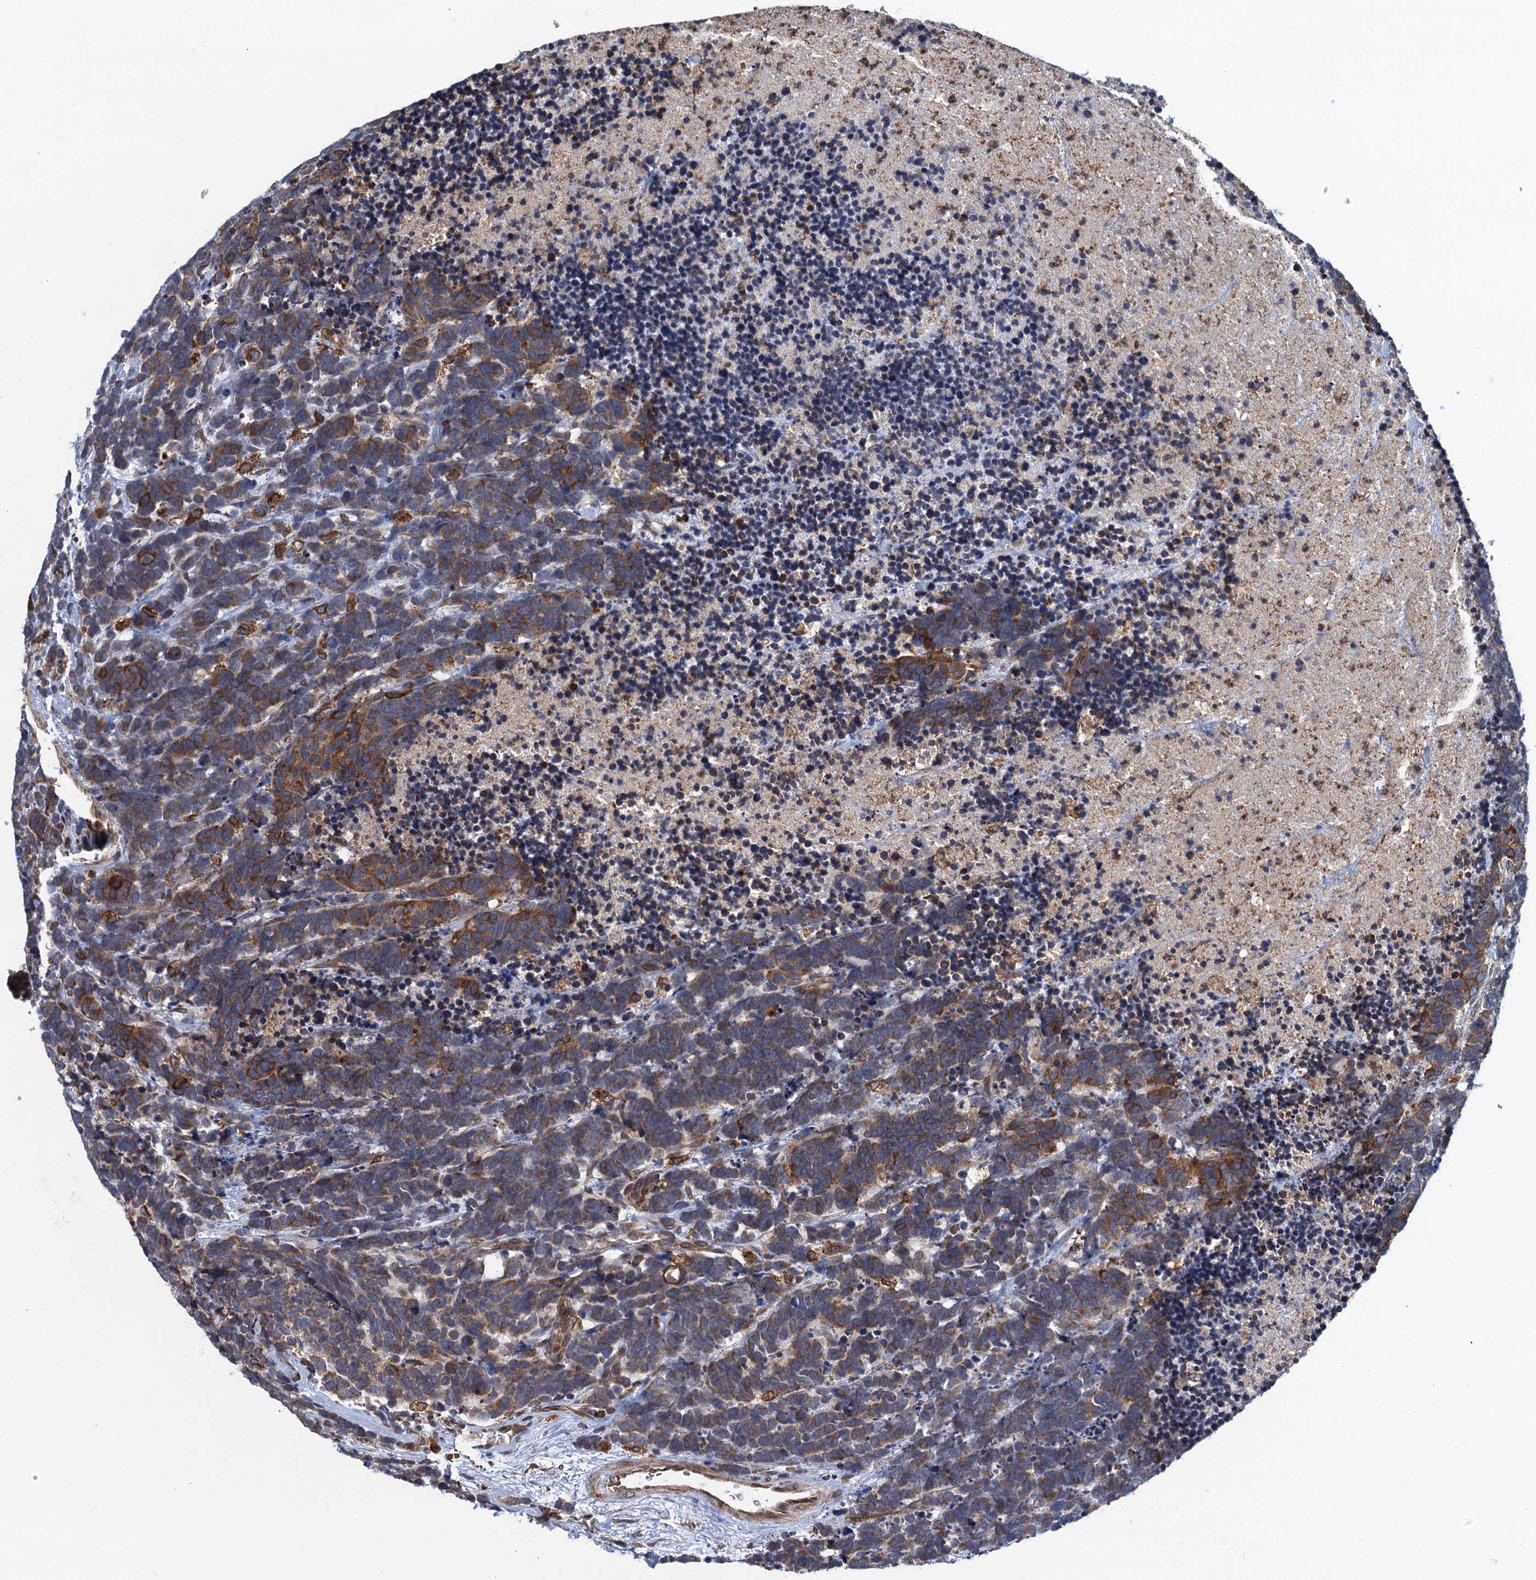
{"staining": {"intensity": "moderate", "quantity": "25%-75%", "location": "cytoplasmic/membranous"}, "tissue": "carcinoid", "cell_type": "Tumor cells", "image_type": "cancer", "snomed": [{"axis": "morphology", "description": "Carcinoma, NOS"}, {"axis": "morphology", "description": "Carcinoid, malignant, NOS"}, {"axis": "topography", "description": "Urinary bladder"}], "caption": "Immunohistochemistry (IHC) of human malignant carcinoid reveals medium levels of moderate cytoplasmic/membranous positivity in about 25%-75% of tumor cells.", "gene": "ARMC5", "patient": {"sex": "male", "age": 57}}